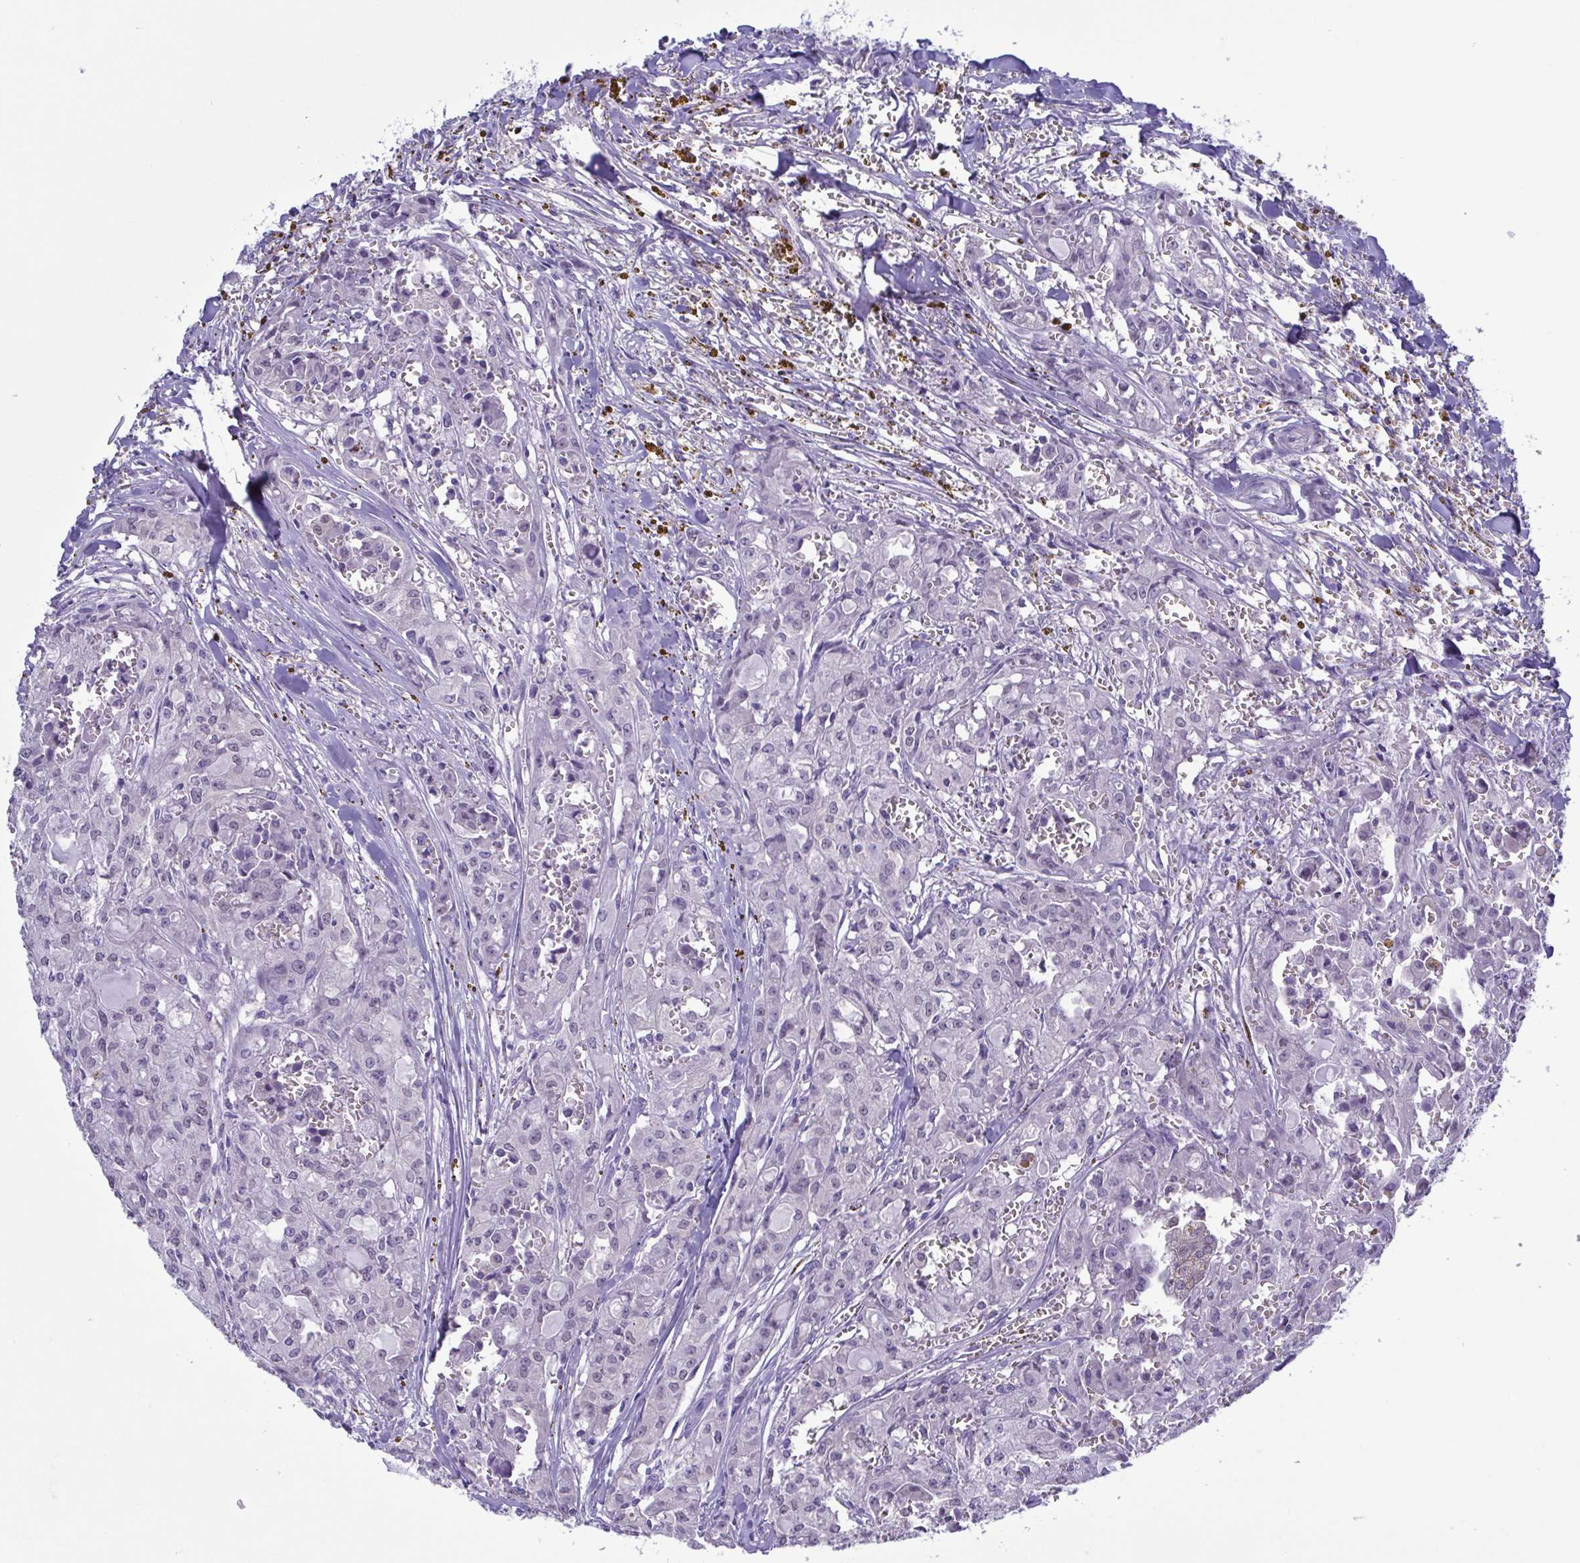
{"staining": {"intensity": "negative", "quantity": "none", "location": "none"}, "tissue": "head and neck cancer", "cell_type": "Tumor cells", "image_type": "cancer", "snomed": [{"axis": "morphology", "description": "Adenocarcinoma, NOS"}, {"axis": "topography", "description": "Head-Neck"}], "caption": "This image is of head and neck adenocarcinoma stained with IHC to label a protein in brown with the nuclei are counter-stained blue. There is no expression in tumor cells.", "gene": "LDHC", "patient": {"sex": "male", "age": 64}}